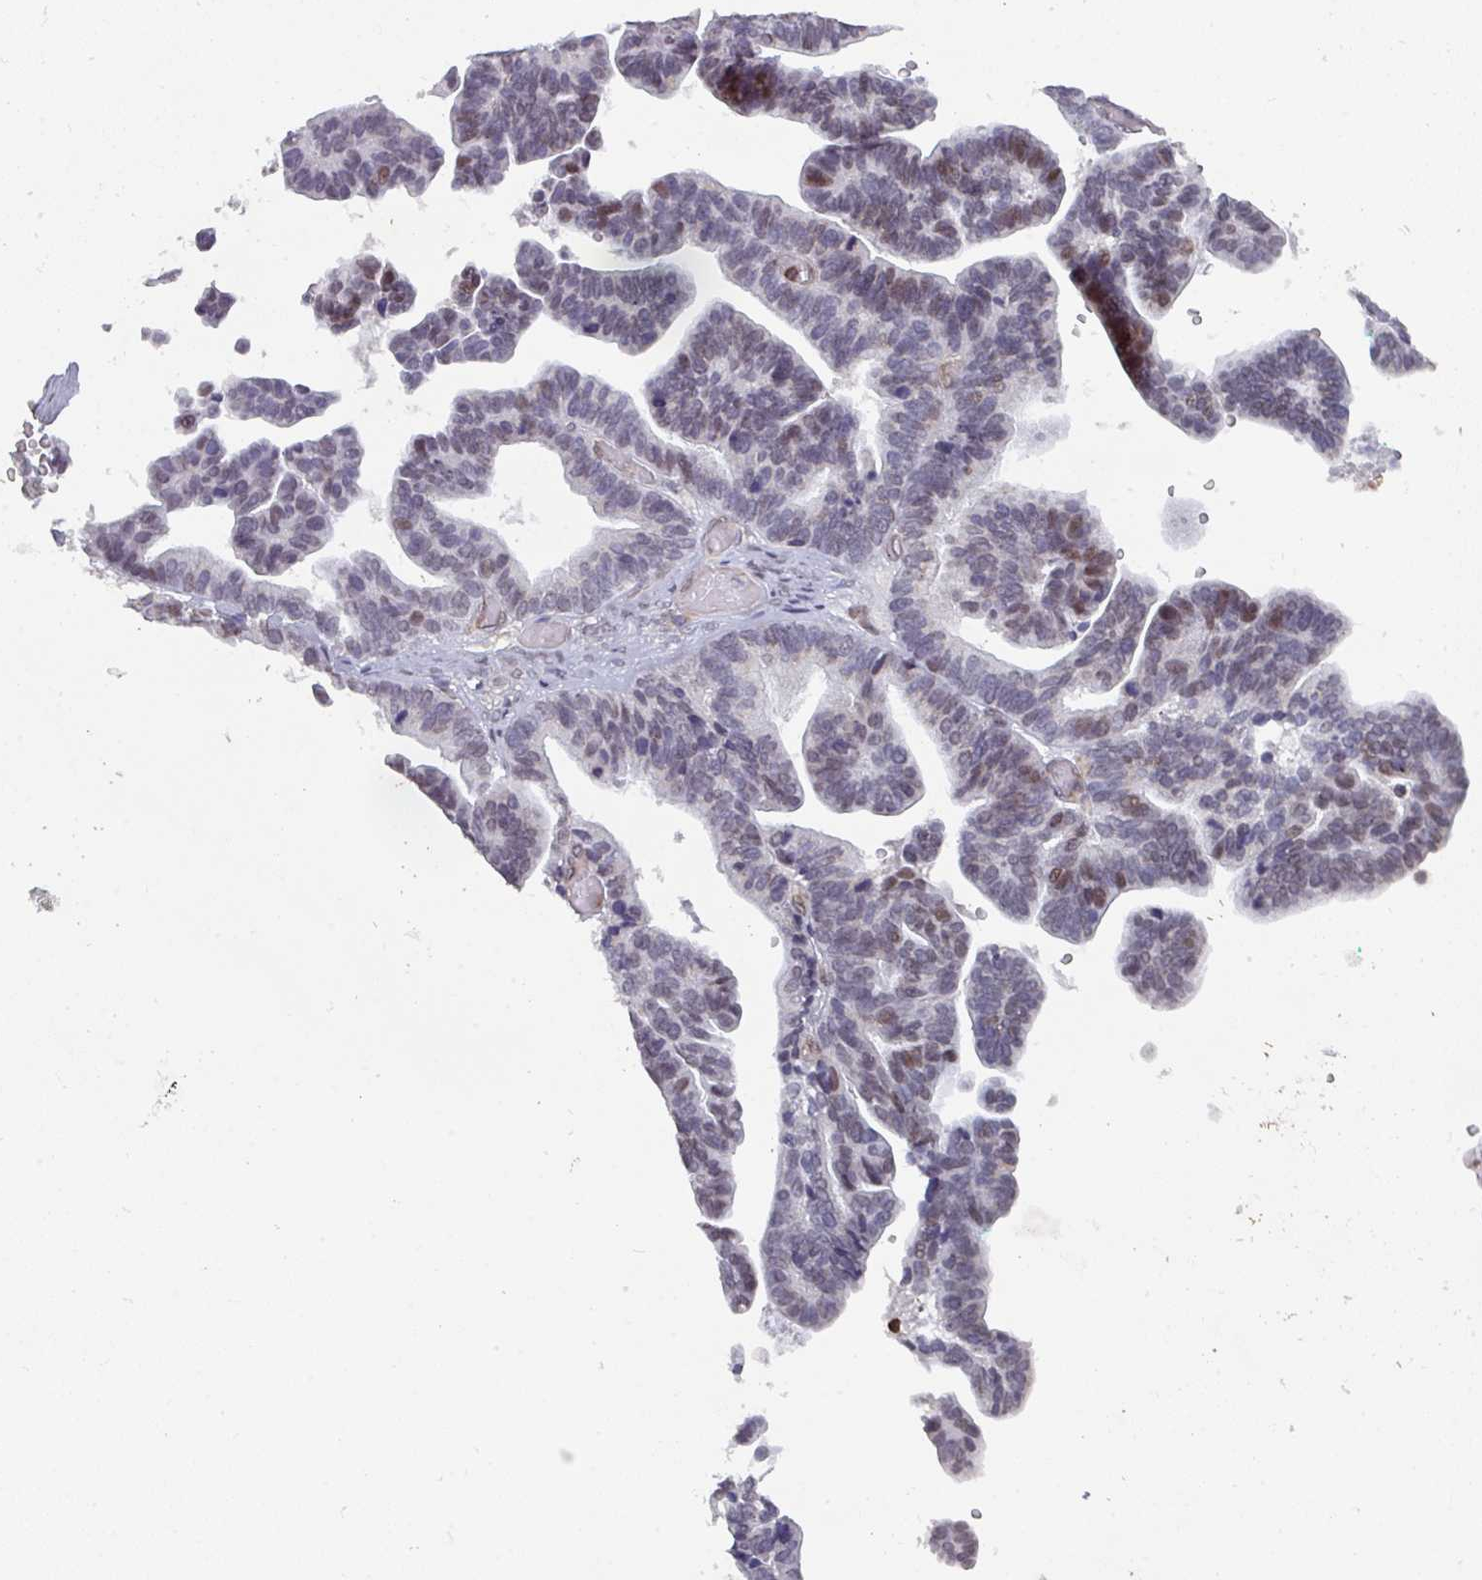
{"staining": {"intensity": "moderate", "quantity": "<25%", "location": "nuclear"}, "tissue": "ovarian cancer", "cell_type": "Tumor cells", "image_type": "cancer", "snomed": [{"axis": "morphology", "description": "Cystadenocarcinoma, serous, NOS"}, {"axis": "topography", "description": "Ovary"}], "caption": "DAB (3,3'-diaminobenzidine) immunohistochemical staining of human ovarian cancer reveals moderate nuclear protein positivity in about <25% of tumor cells.", "gene": "RASAL3", "patient": {"sex": "female", "age": 56}}